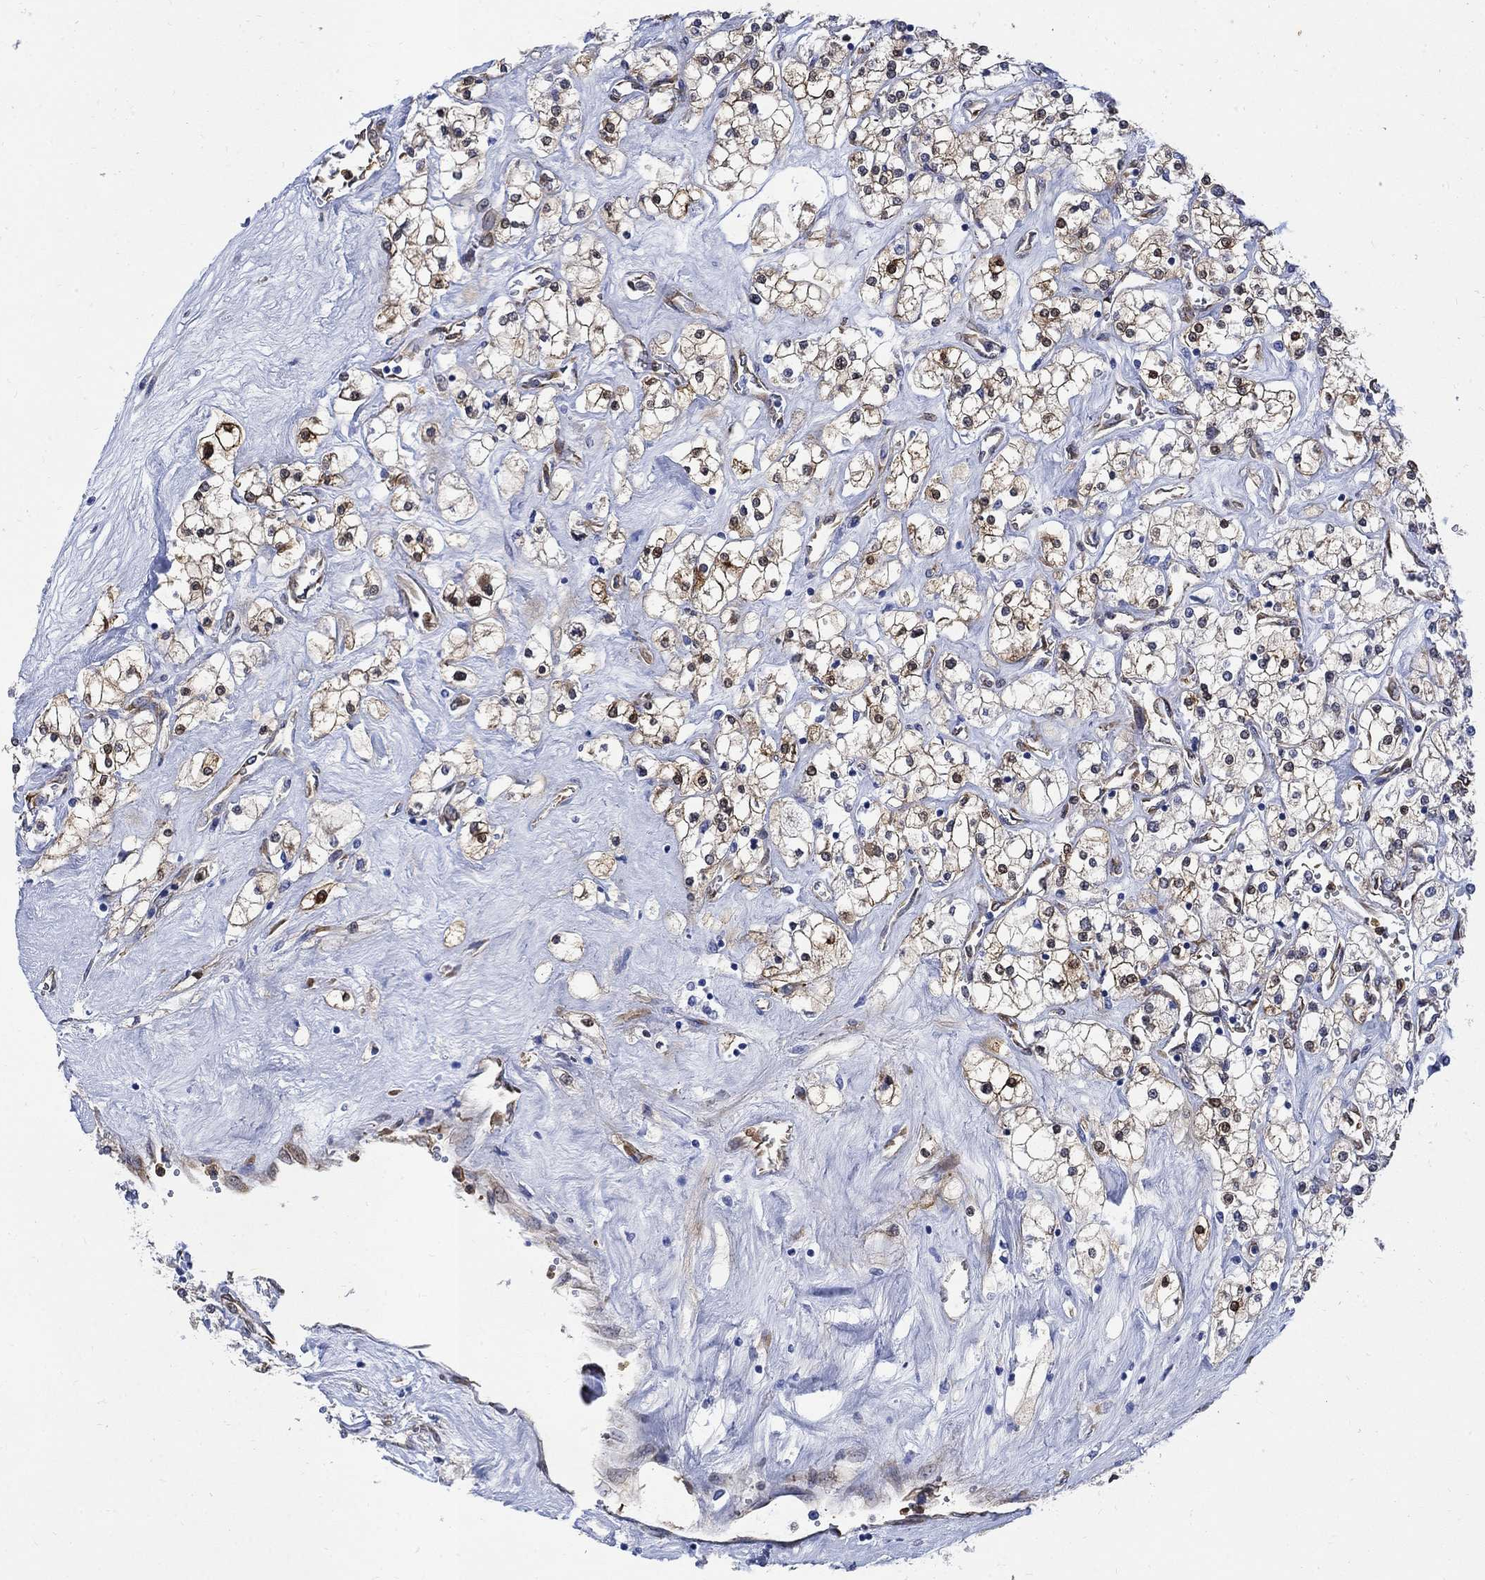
{"staining": {"intensity": "strong", "quantity": "<25%", "location": "cytoplasmic/membranous"}, "tissue": "renal cancer", "cell_type": "Tumor cells", "image_type": "cancer", "snomed": [{"axis": "morphology", "description": "Adenocarcinoma, NOS"}, {"axis": "topography", "description": "Kidney"}], "caption": "Renal cancer (adenocarcinoma) was stained to show a protein in brown. There is medium levels of strong cytoplasmic/membranous expression in about <25% of tumor cells.", "gene": "TGM2", "patient": {"sex": "male", "age": 80}}